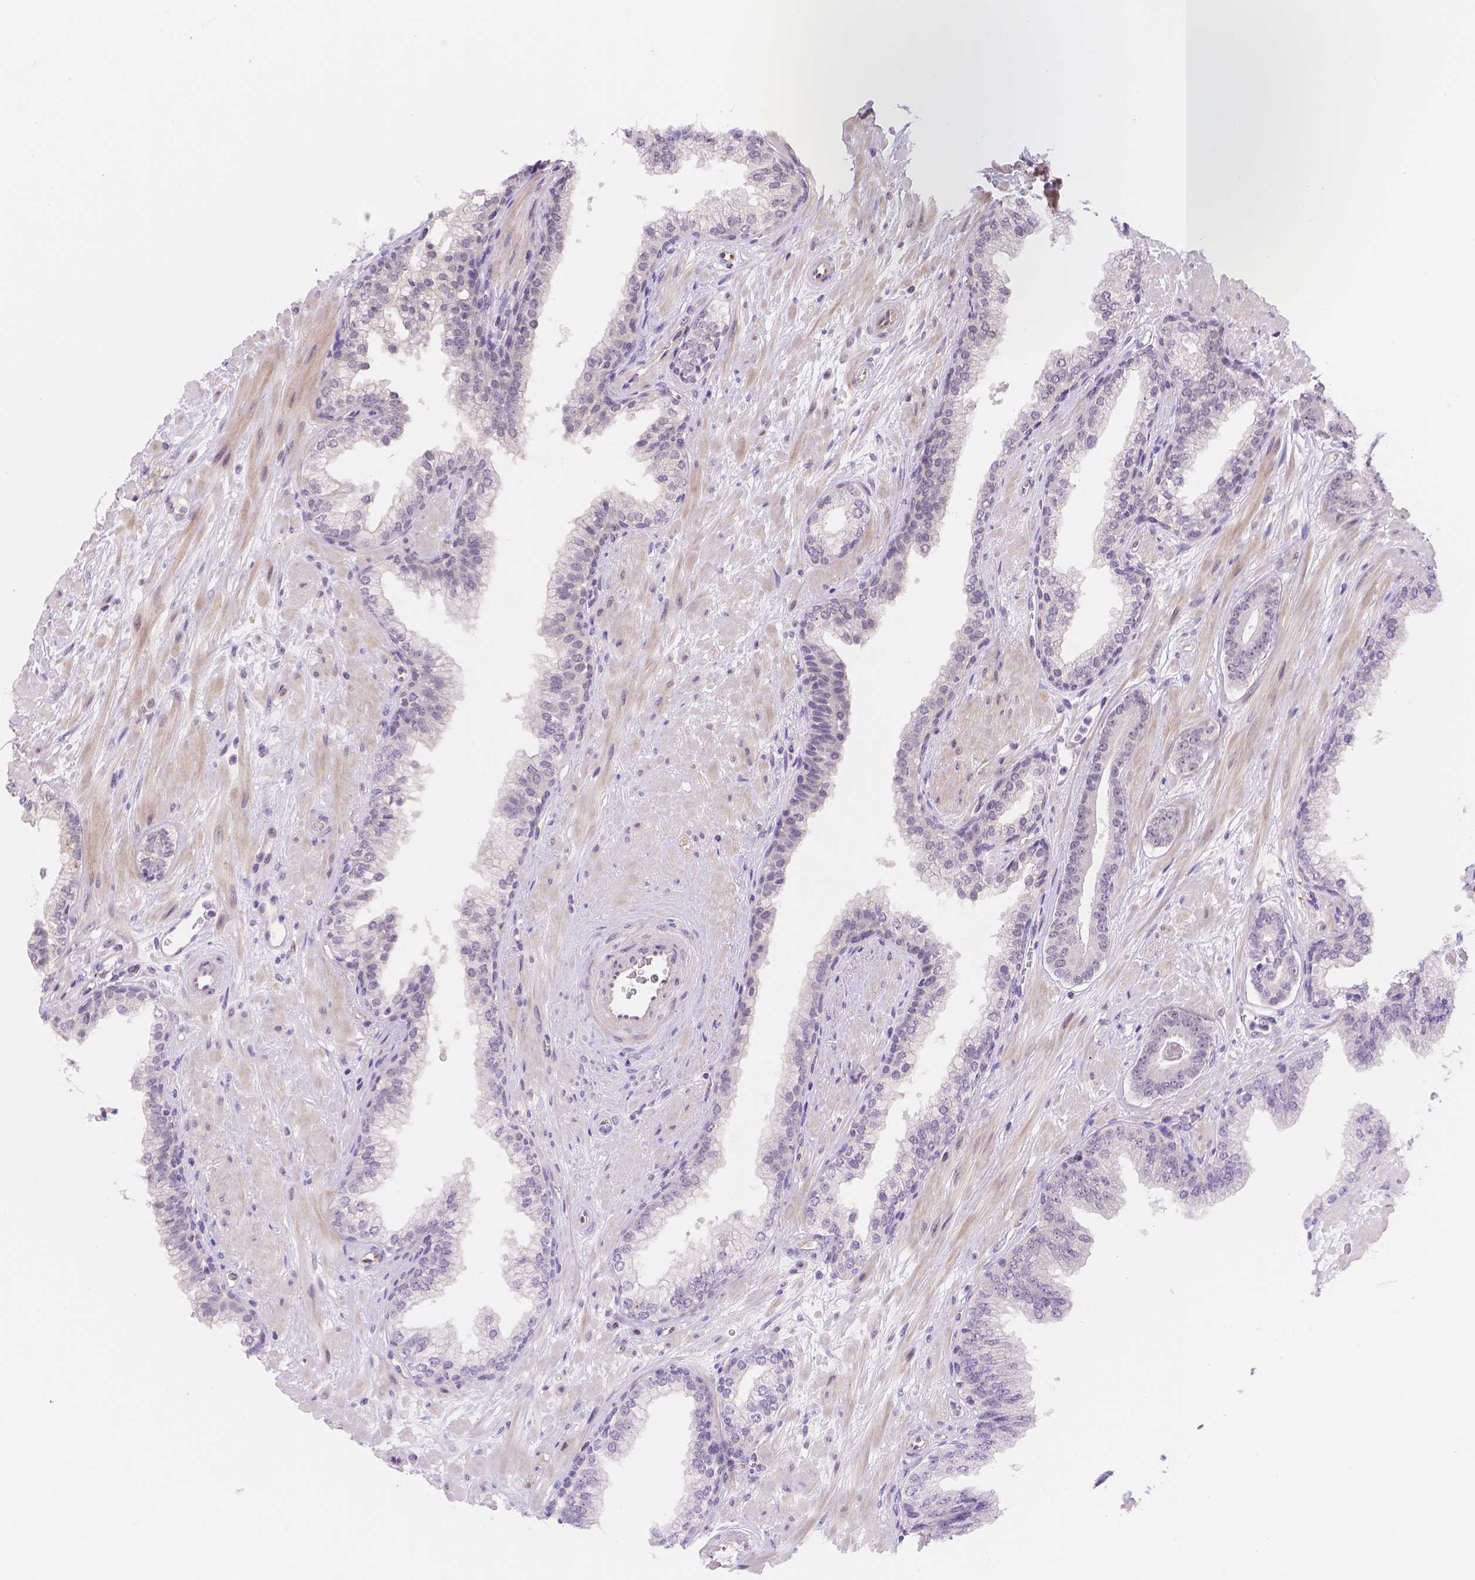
{"staining": {"intensity": "negative", "quantity": "none", "location": "none"}, "tissue": "prostate cancer", "cell_type": "Tumor cells", "image_type": "cancer", "snomed": [{"axis": "morphology", "description": "Adenocarcinoma, Low grade"}, {"axis": "topography", "description": "Prostate"}], "caption": "Protein analysis of low-grade adenocarcinoma (prostate) exhibits no significant expression in tumor cells.", "gene": "NXPE2", "patient": {"sex": "male", "age": 61}}